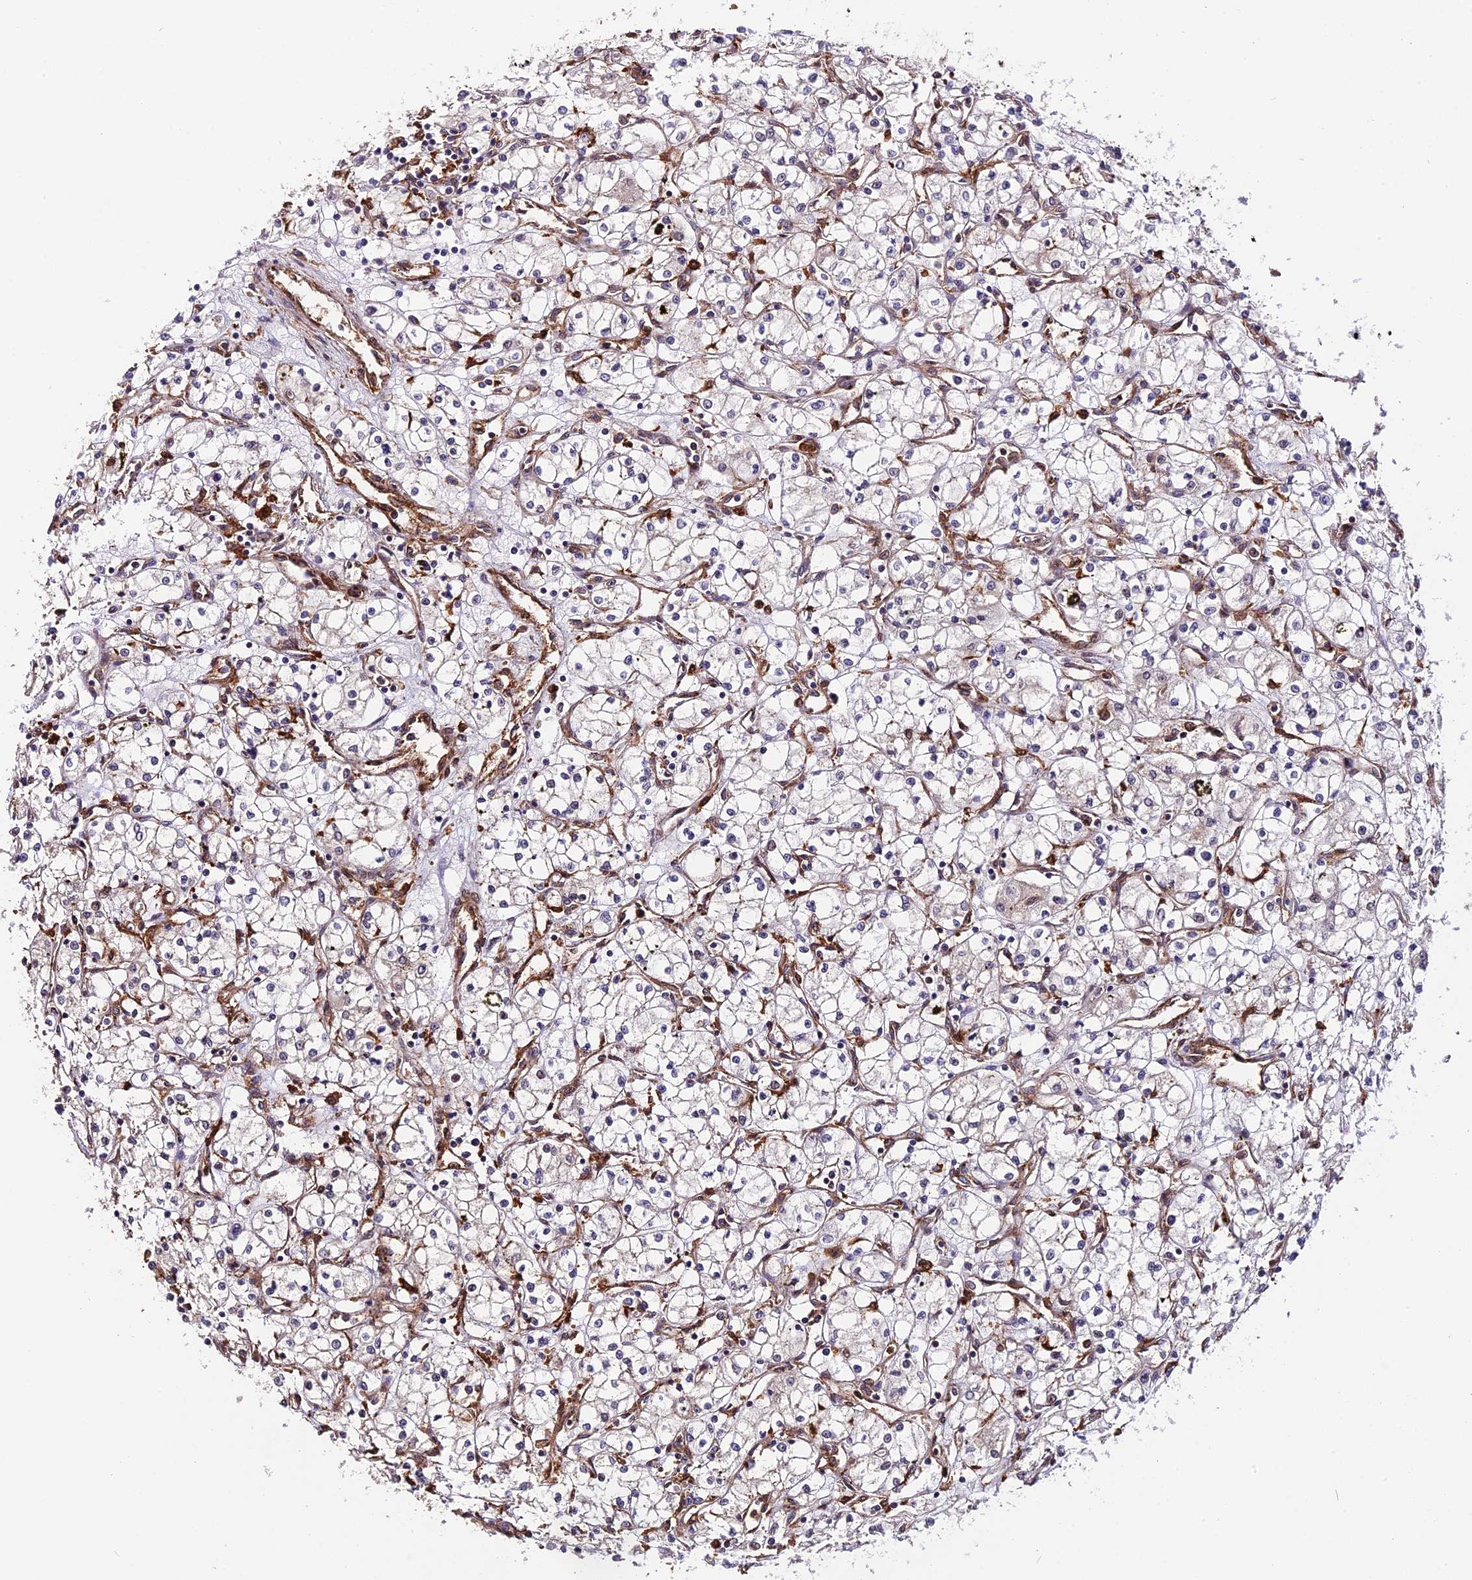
{"staining": {"intensity": "negative", "quantity": "none", "location": "none"}, "tissue": "renal cancer", "cell_type": "Tumor cells", "image_type": "cancer", "snomed": [{"axis": "morphology", "description": "Adenocarcinoma, NOS"}, {"axis": "topography", "description": "Kidney"}], "caption": "High magnification brightfield microscopy of renal adenocarcinoma stained with DAB (3,3'-diaminobenzidine) (brown) and counterstained with hematoxylin (blue): tumor cells show no significant positivity. The staining was performed using DAB (3,3'-diaminobenzidine) to visualize the protein expression in brown, while the nuclei were stained in blue with hematoxylin (Magnification: 20x).", "gene": "HERPUD1", "patient": {"sex": "male", "age": 59}}